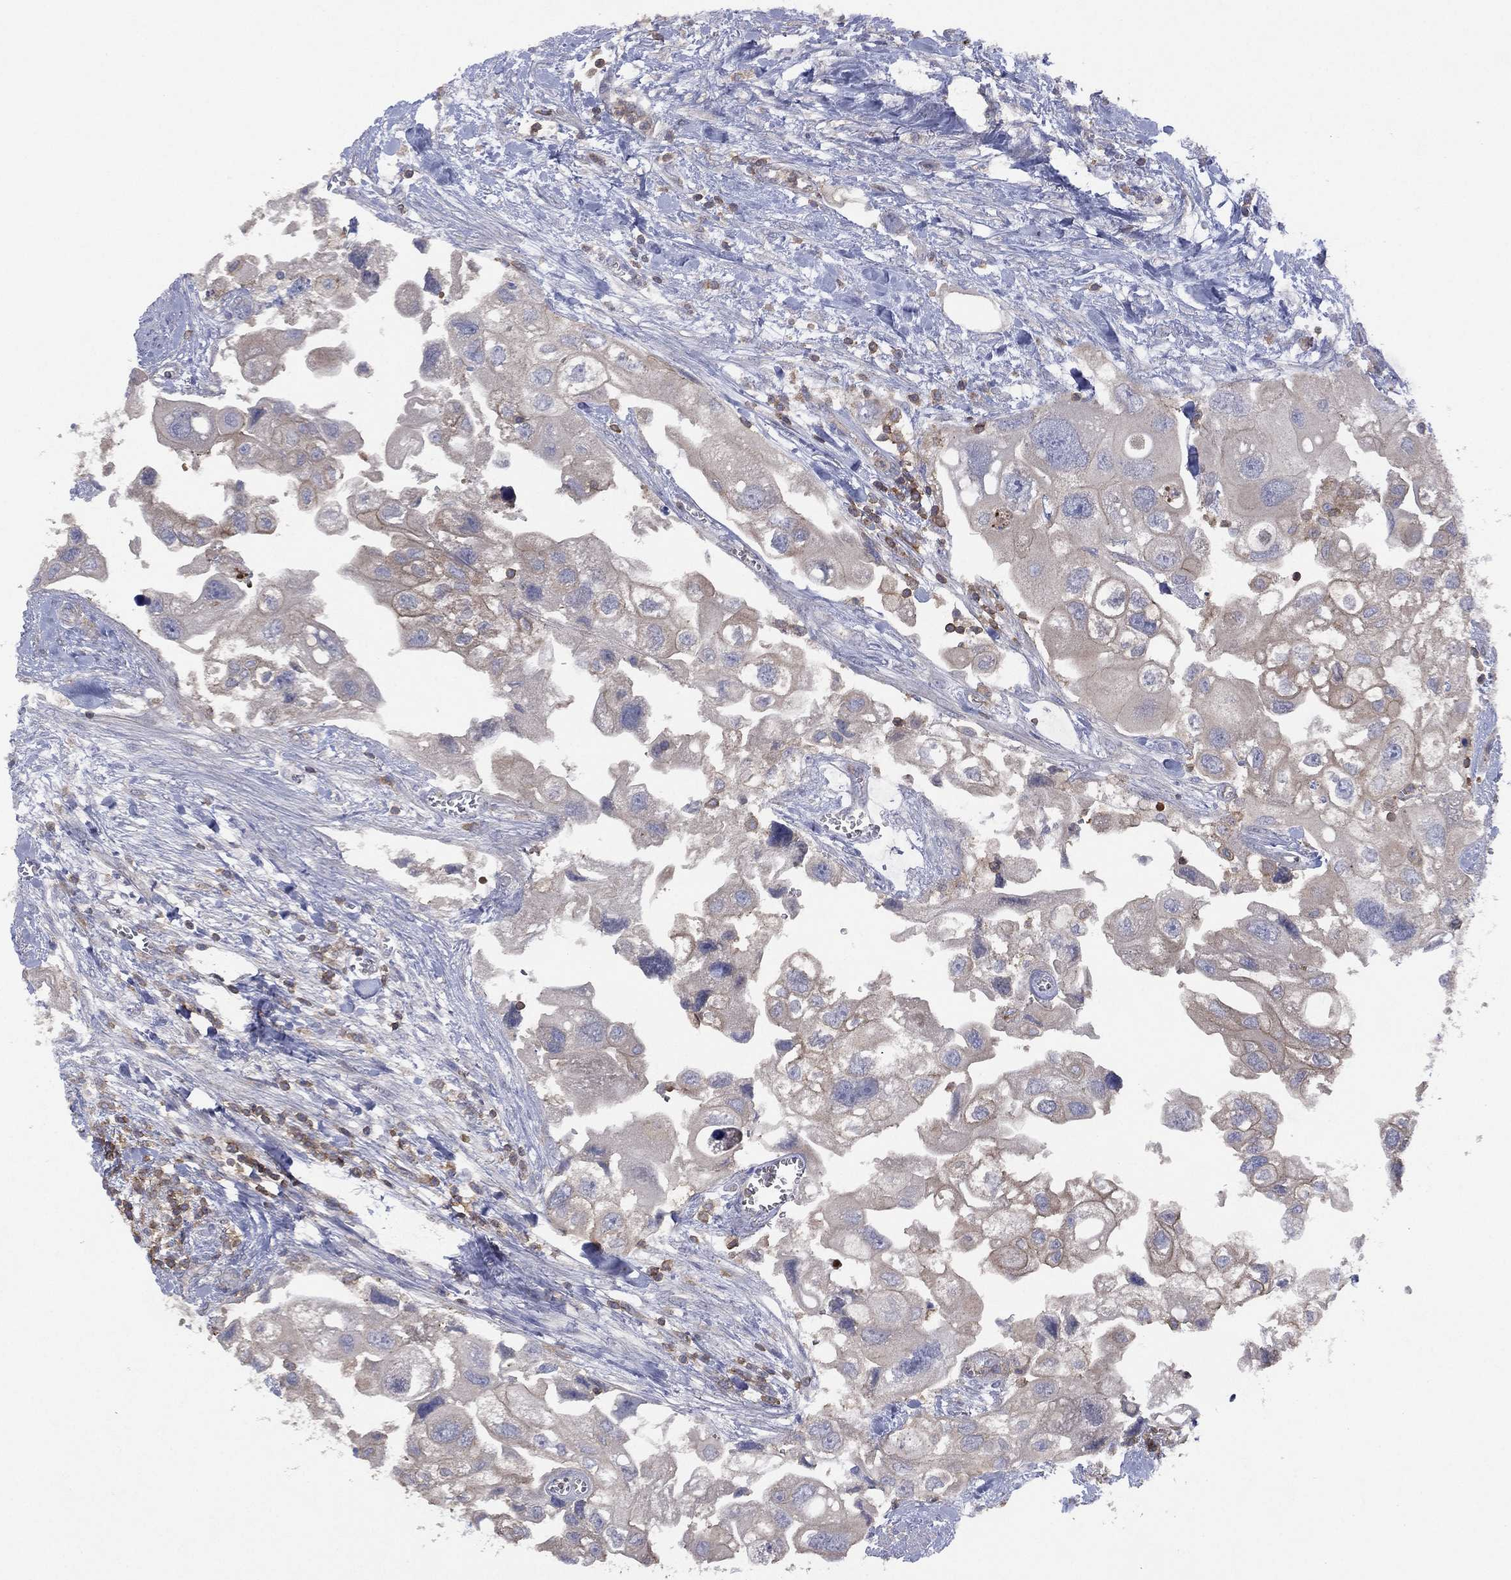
{"staining": {"intensity": "negative", "quantity": "none", "location": "none"}, "tissue": "urothelial cancer", "cell_type": "Tumor cells", "image_type": "cancer", "snomed": [{"axis": "morphology", "description": "Urothelial carcinoma, High grade"}, {"axis": "topography", "description": "Urinary bladder"}], "caption": "High-grade urothelial carcinoma stained for a protein using immunohistochemistry exhibits no staining tumor cells.", "gene": "DOCK8", "patient": {"sex": "male", "age": 59}}